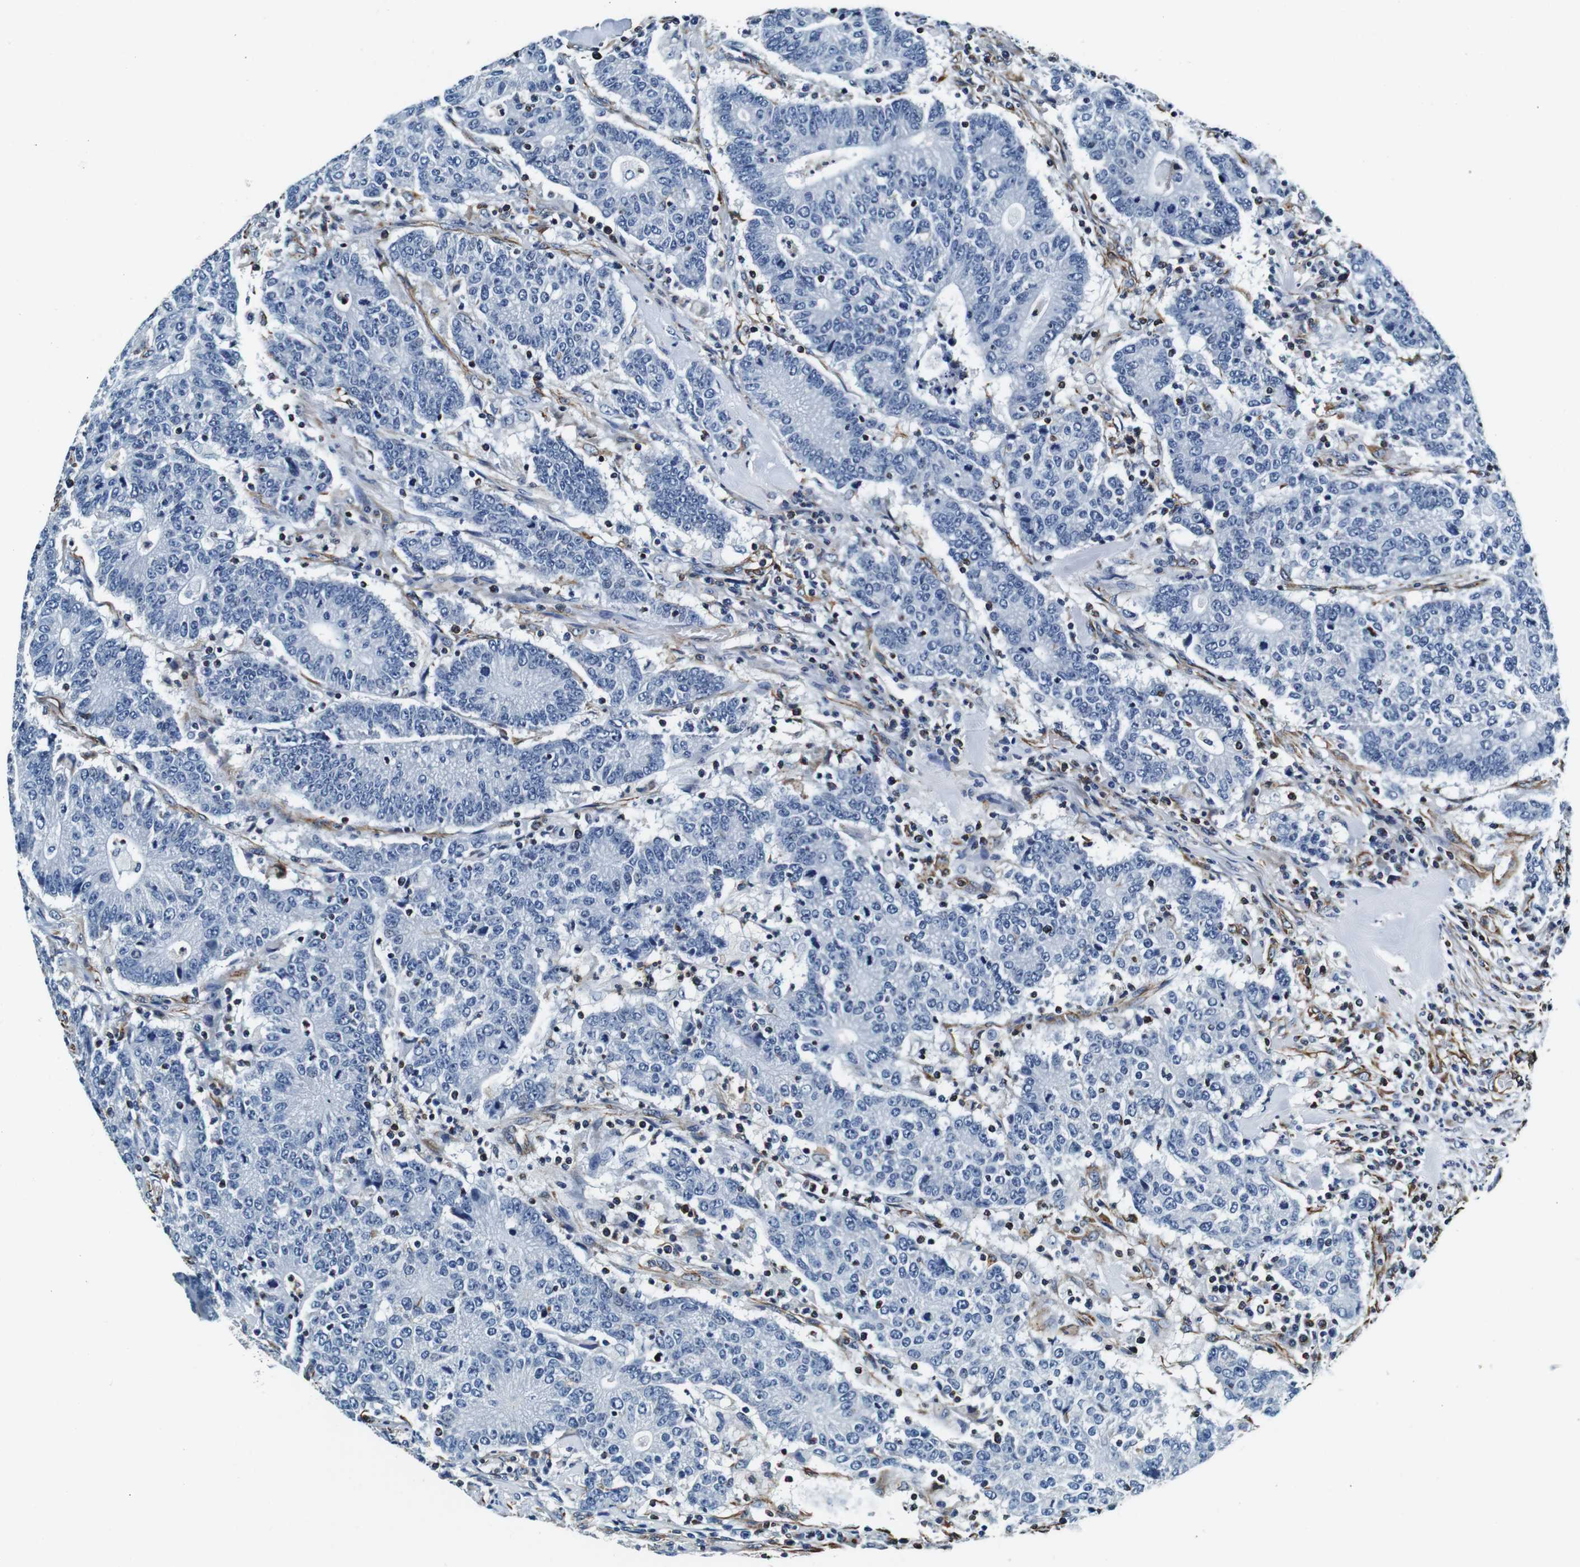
{"staining": {"intensity": "negative", "quantity": "none", "location": "none"}, "tissue": "colorectal cancer", "cell_type": "Tumor cells", "image_type": "cancer", "snomed": [{"axis": "morphology", "description": "Normal tissue, NOS"}, {"axis": "morphology", "description": "Adenocarcinoma, NOS"}, {"axis": "topography", "description": "Colon"}], "caption": "High power microscopy image of an immunohistochemistry (IHC) micrograph of colorectal cancer (adenocarcinoma), revealing no significant staining in tumor cells.", "gene": "GJE1", "patient": {"sex": "female", "age": 75}}